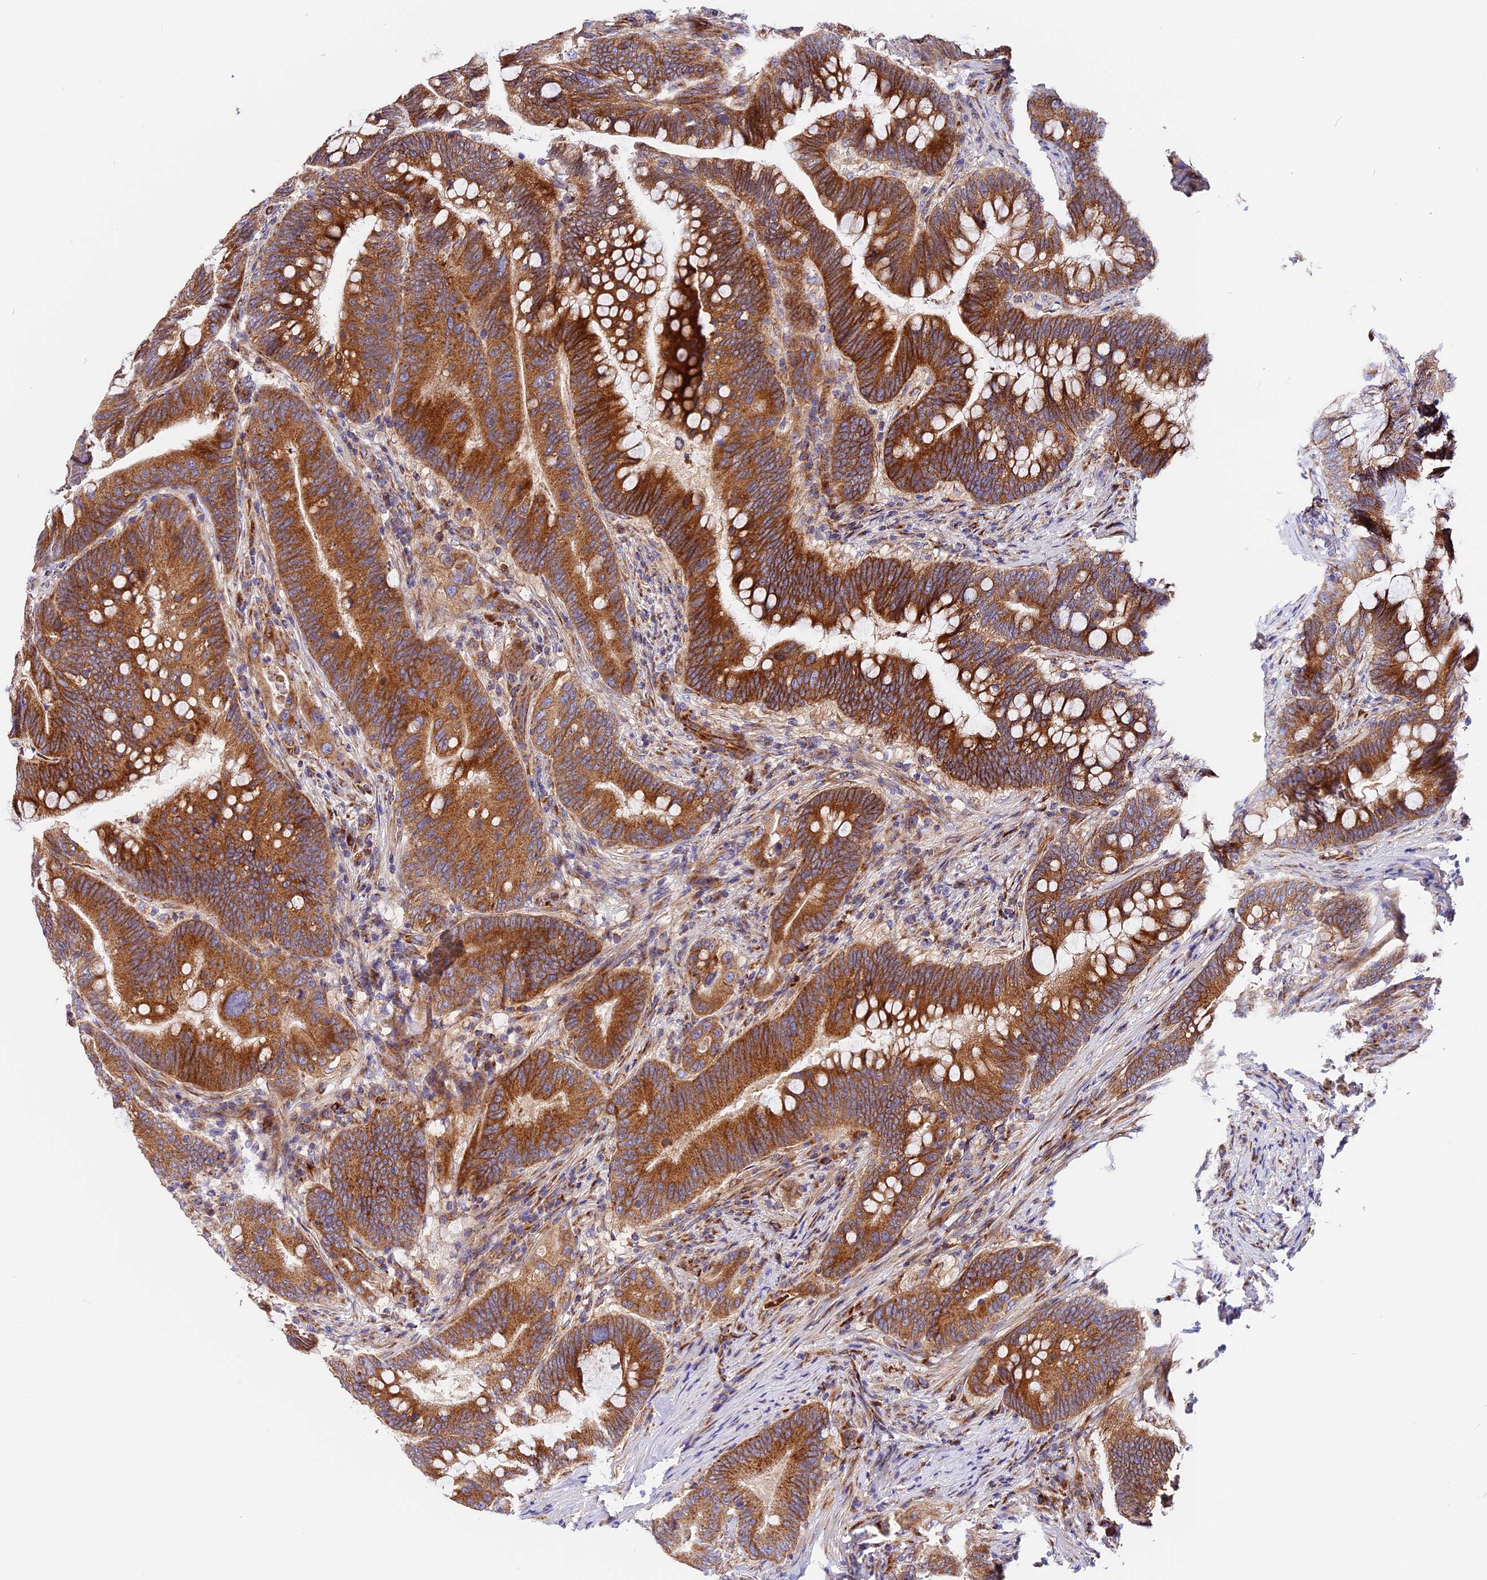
{"staining": {"intensity": "strong", "quantity": ">75%", "location": "cytoplasmic/membranous"}, "tissue": "colorectal cancer", "cell_type": "Tumor cells", "image_type": "cancer", "snomed": [{"axis": "morphology", "description": "Adenocarcinoma, NOS"}, {"axis": "topography", "description": "Colon"}], "caption": "Approximately >75% of tumor cells in human colorectal adenocarcinoma show strong cytoplasmic/membranous protein positivity as visualized by brown immunohistochemical staining.", "gene": "MRAS", "patient": {"sex": "female", "age": 66}}